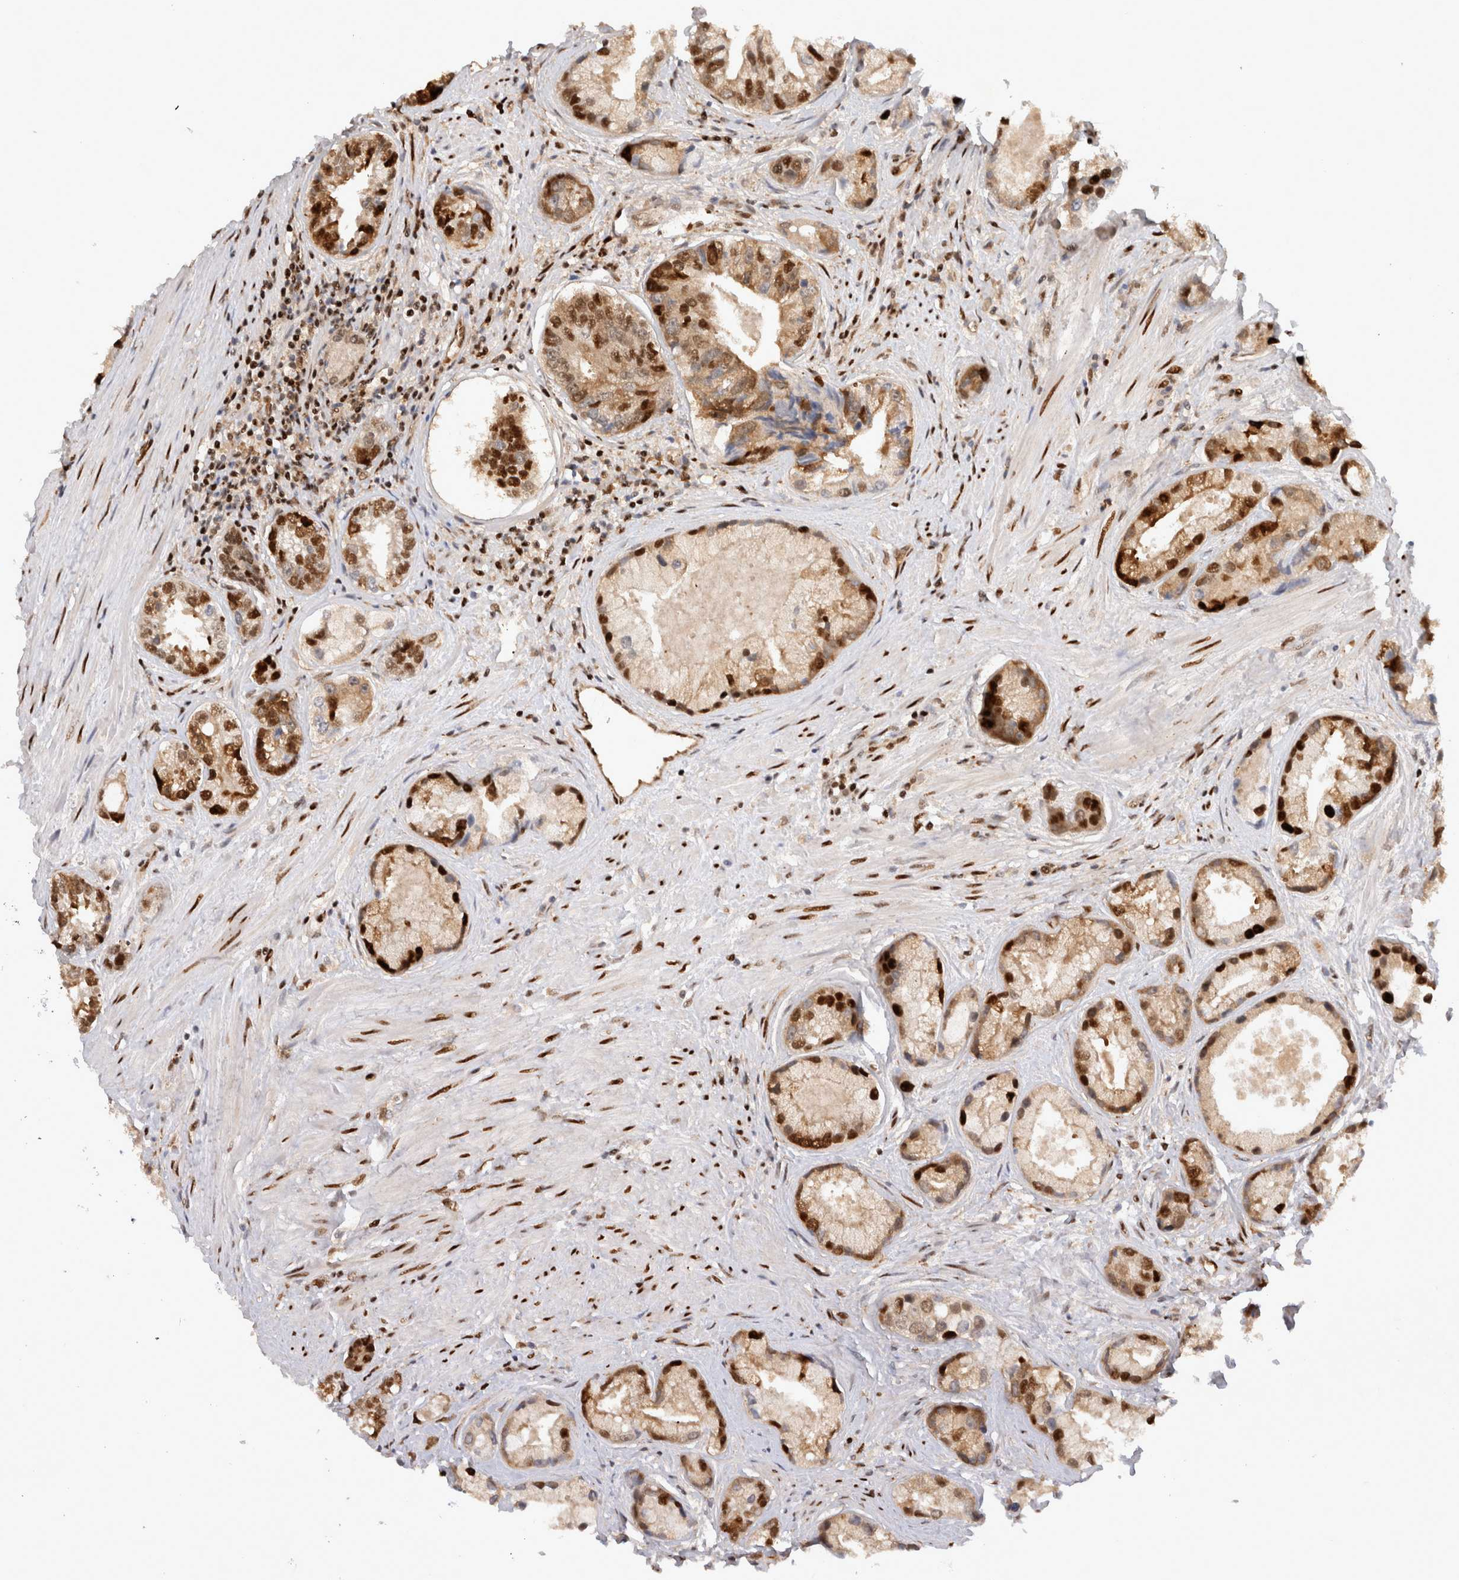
{"staining": {"intensity": "strong", "quantity": ">75%", "location": "cytoplasmic/membranous,nuclear"}, "tissue": "prostate cancer", "cell_type": "Tumor cells", "image_type": "cancer", "snomed": [{"axis": "morphology", "description": "Adenocarcinoma, High grade"}, {"axis": "topography", "description": "Prostate"}], "caption": "Human prostate cancer stained with a protein marker exhibits strong staining in tumor cells.", "gene": "TCF4", "patient": {"sex": "male", "age": 61}}